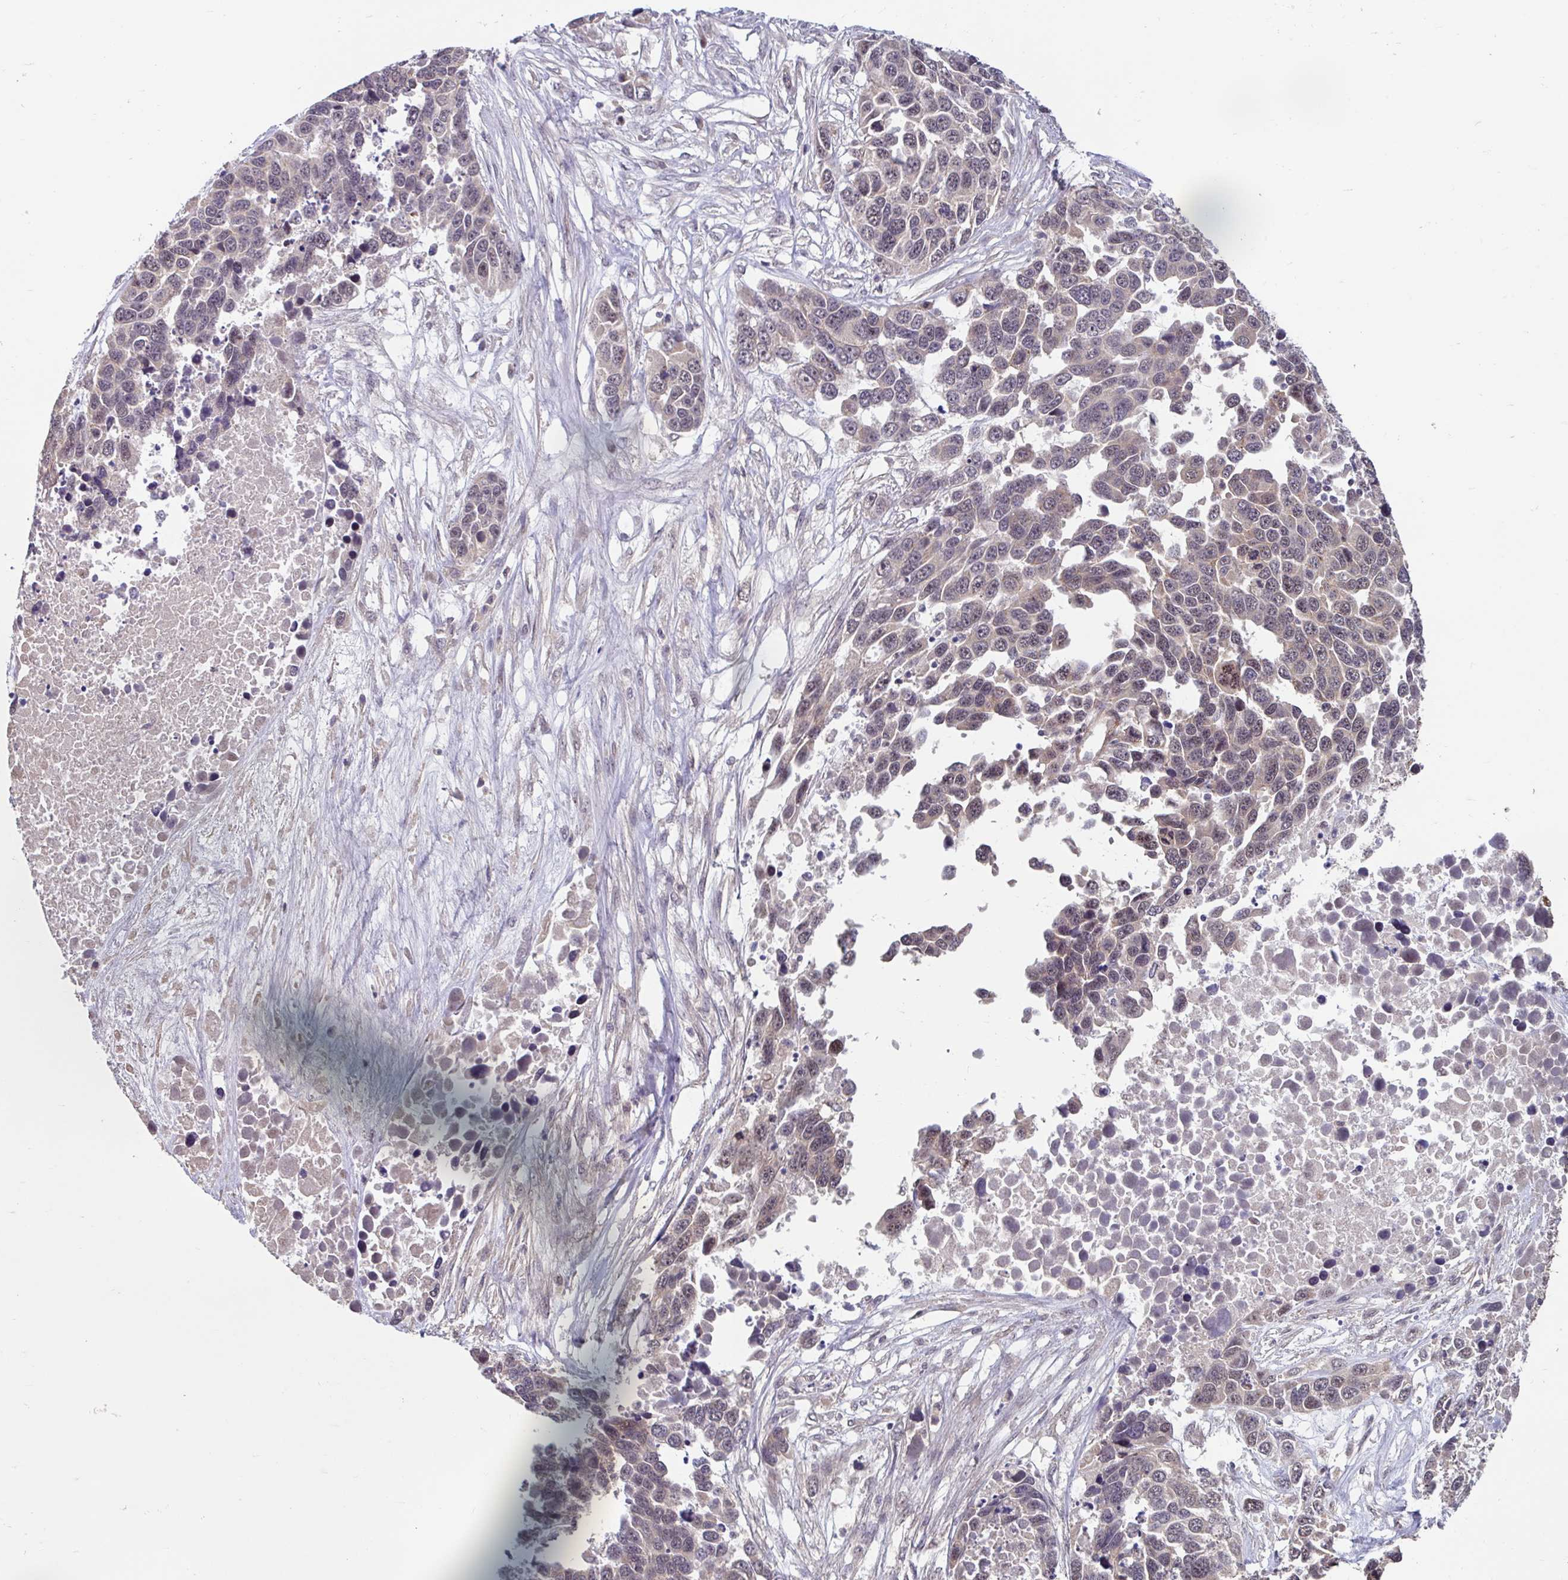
{"staining": {"intensity": "weak", "quantity": "<25%", "location": "nuclear"}, "tissue": "ovarian cancer", "cell_type": "Tumor cells", "image_type": "cancer", "snomed": [{"axis": "morphology", "description": "Cystadenocarcinoma, serous, NOS"}, {"axis": "topography", "description": "Ovary"}], "caption": "Immunohistochemistry (IHC) histopathology image of ovarian cancer (serous cystadenocarcinoma) stained for a protein (brown), which exhibits no positivity in tumor cells.", "gene": "STYXL1", "patient": {"sex": "female", "age": 76}}